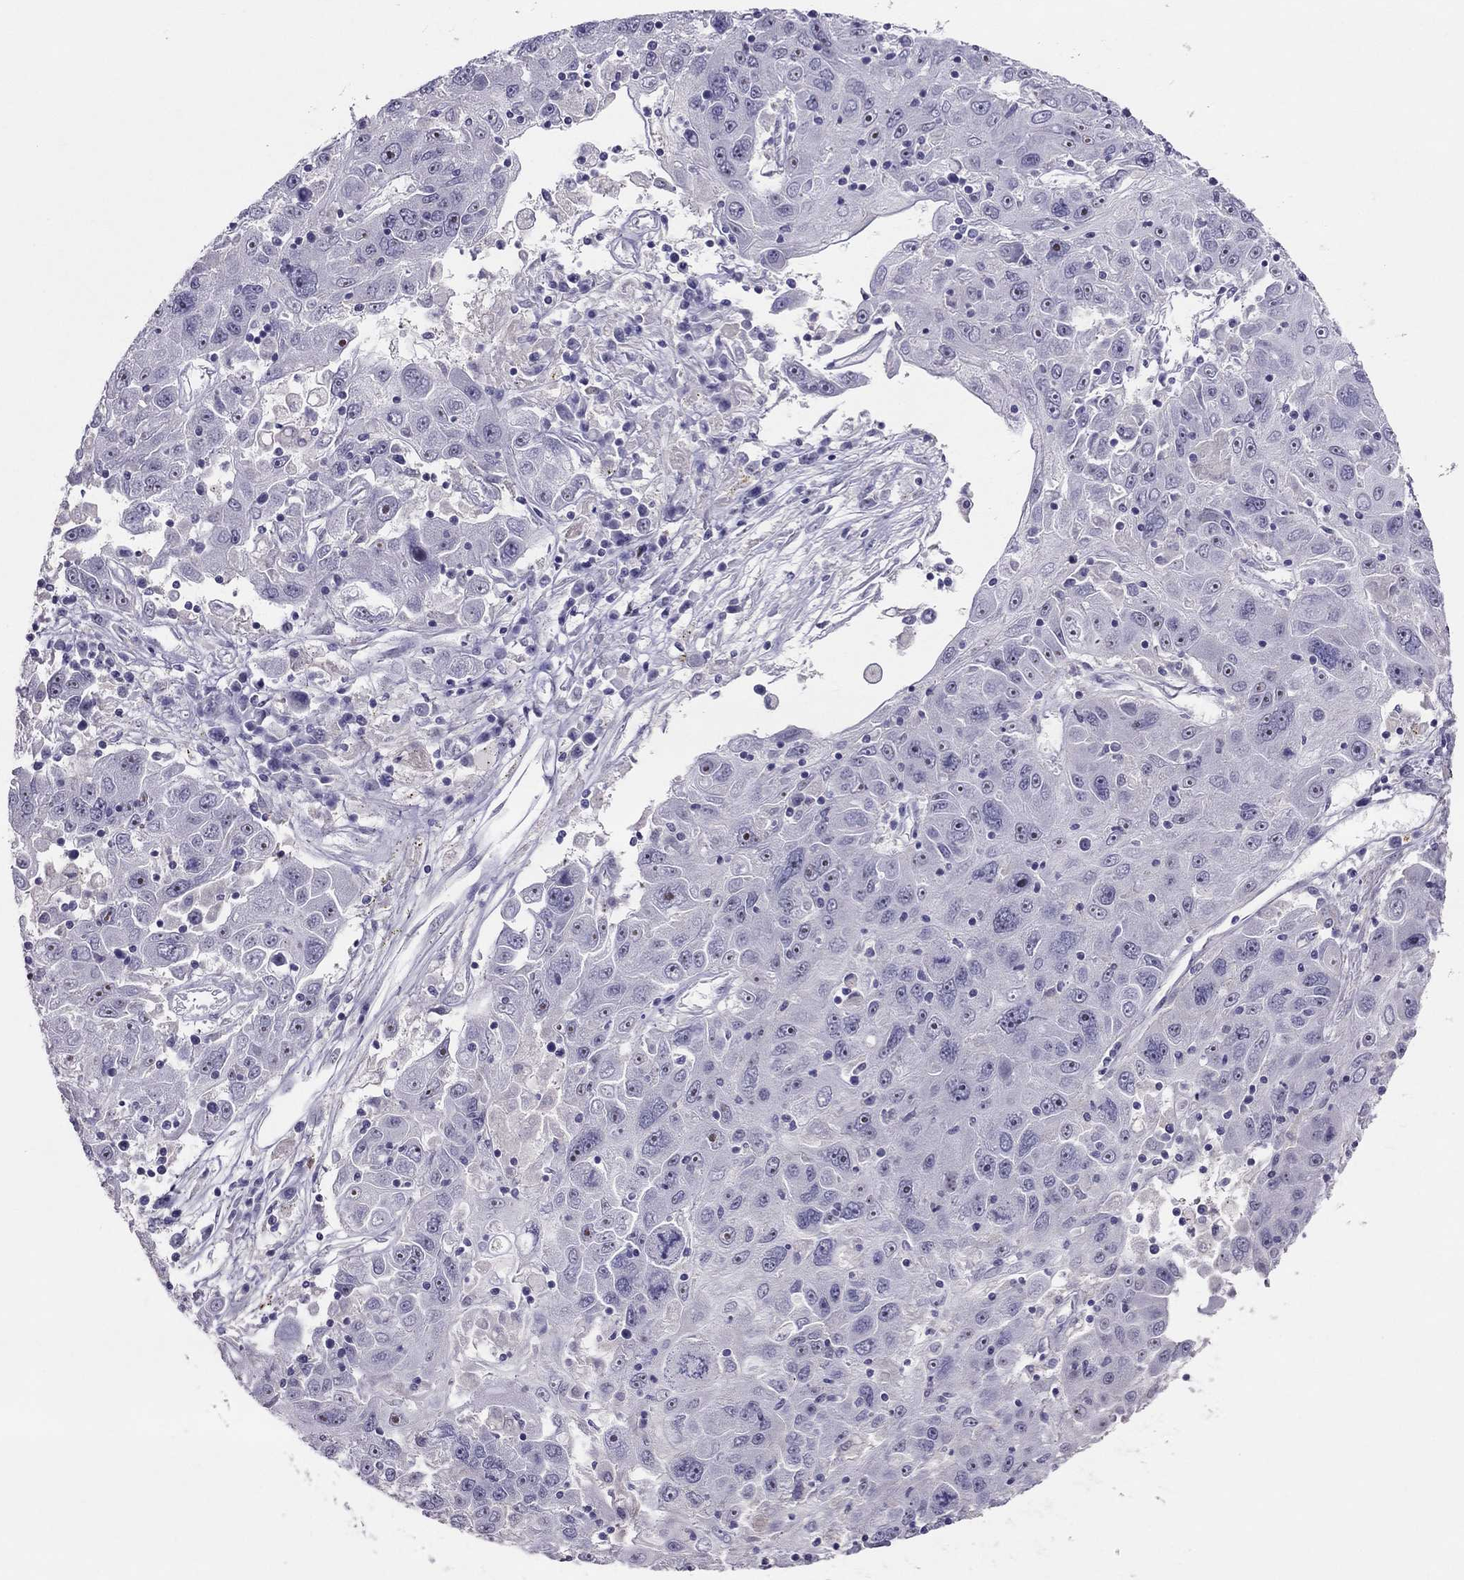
{"staining": {"intensity": "negative", "quantity": "none", "location": "none"}, "tissue": "stomach cancer", "cell_type": "Tumor cells", "image_type": "cancer", "snomed": [{"axis": "morphology", "description": "Adenocarcinoma, NOS"}, {"axis": "topography", "description": "Stomach"}], "caption": "DAB immunohistochemical staining of stomach adenocarcinoma demonstrates no significant staining in tumor cells. (Stains: DAB IHC with hematoxylin counter stain, Microscopy: brightfield microscopy at high magnification).", "gene": "LRRC46", "patient": {"sex": "male", "age": 56}}